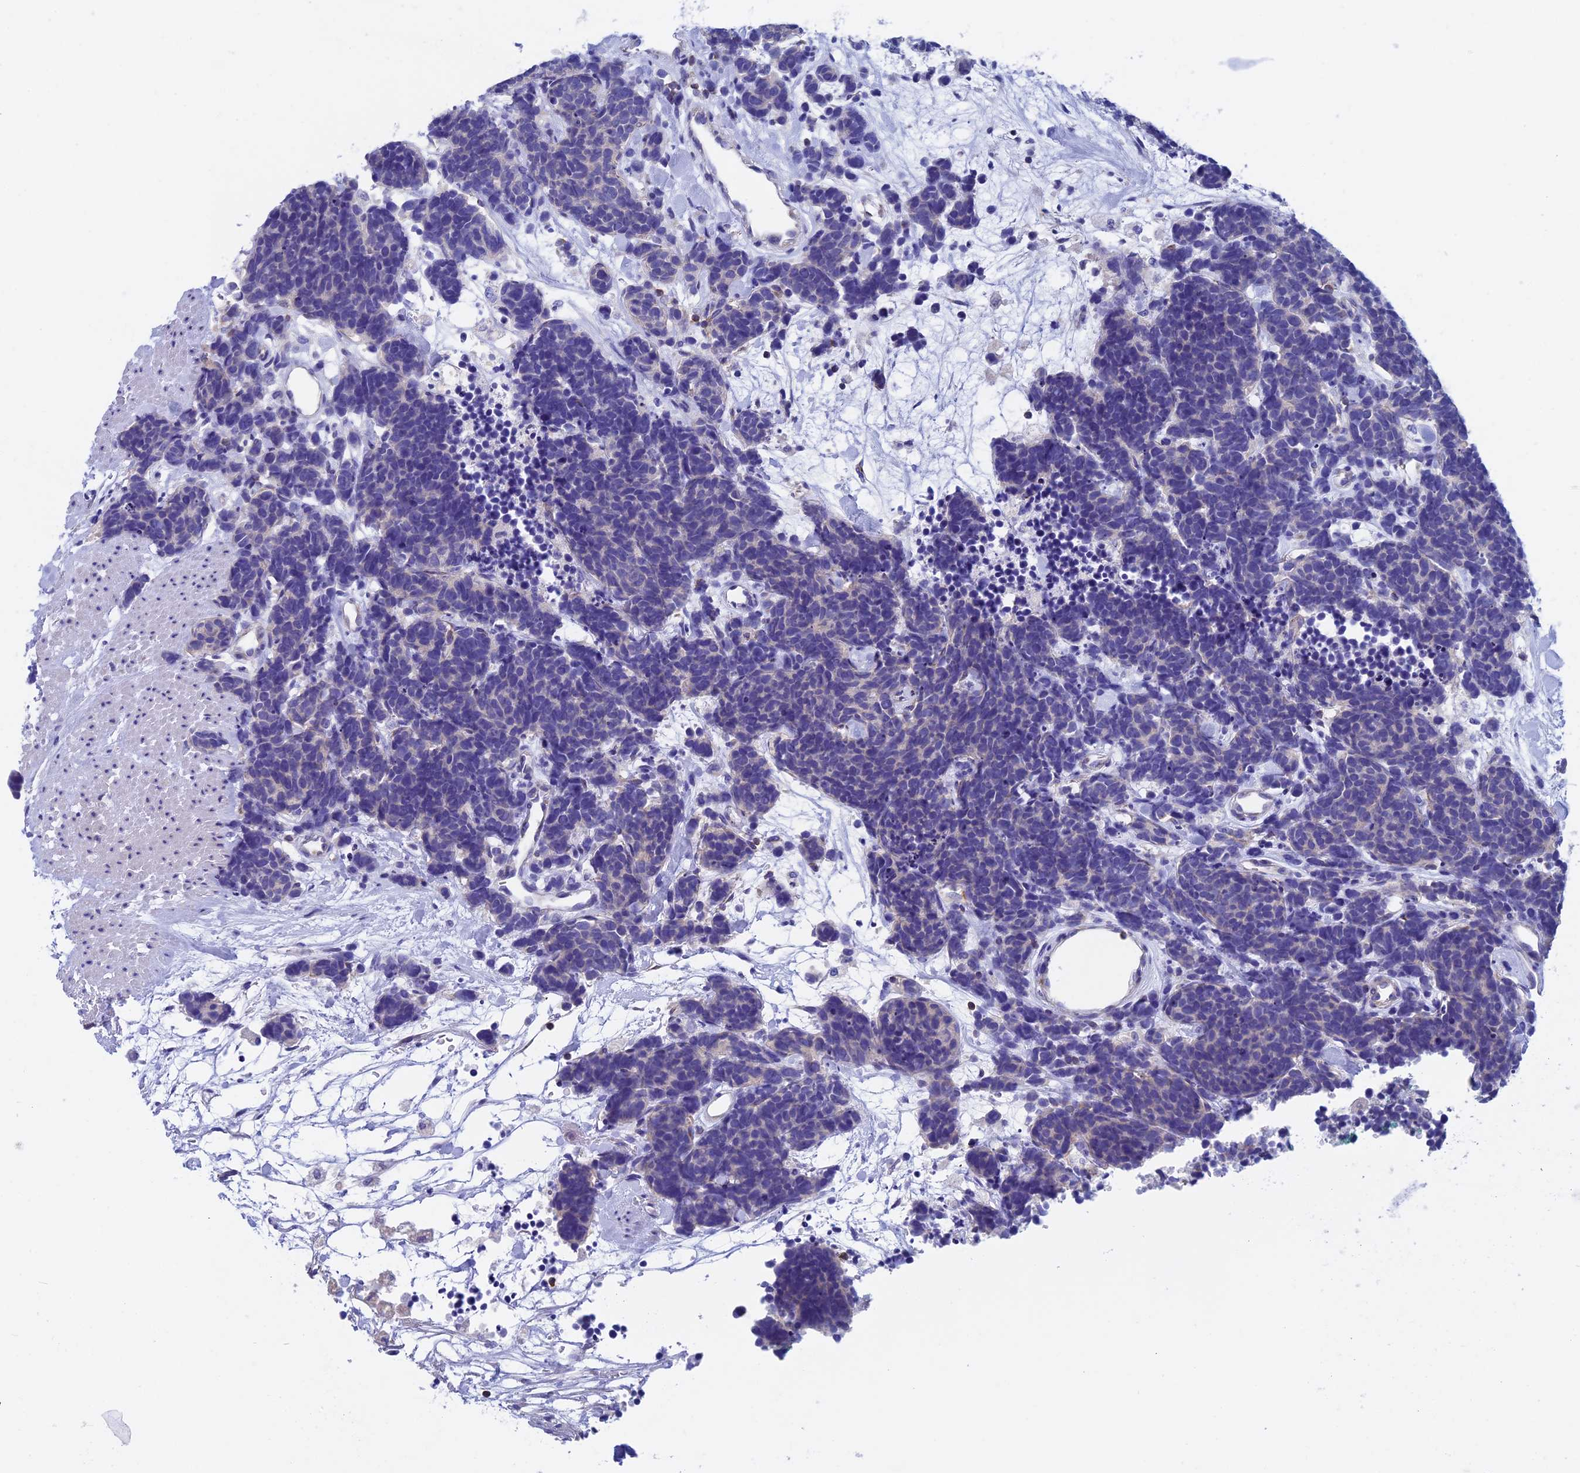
{"staining": {"intensity": "negative", "quantity": "none", "location": "none"}, "tissue": "carcinoid", "cell_type": "Tumor cells", "image_type": "cancer", "snomed": [{"axis": "morphology", "description": "Carcinoma, NOS"}, {"axis": "morphology", "description": "Carcinoid, malignant, NOS"}, {"axis": "topography", "description": "Urinary bladder"}], "caption": "Immunohistochemistry (IHC) of human carcinoma exhibits no staining in tumor cells.", "gene": "SEPTIN1", "patient": {"sex": "male", "age": 57}}